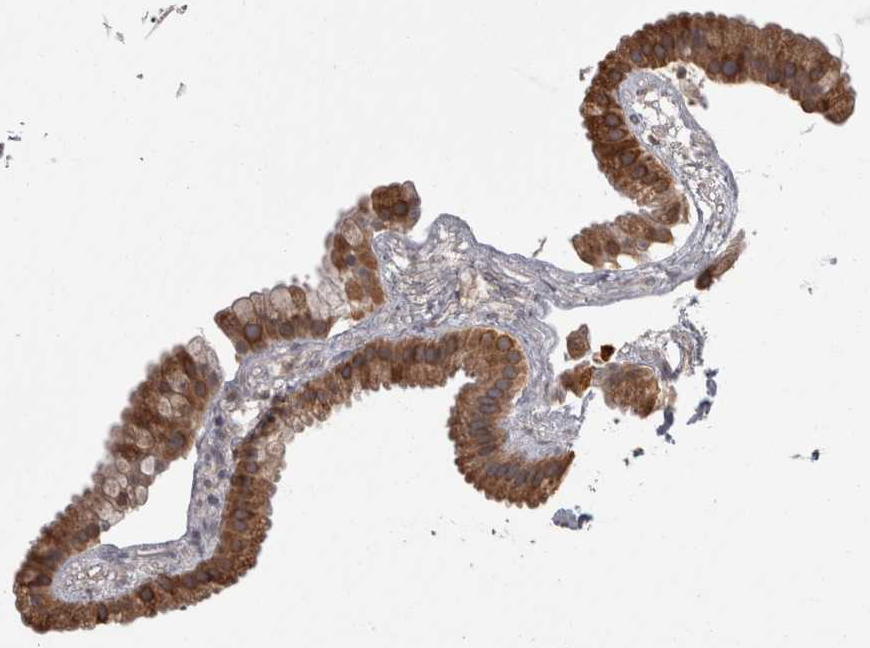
{"staining": {"intensity": "moderate", "quantity": ">75%", "location": "cytoplasmic/membranous"}, "tissue": "gallbladder", "cell_type": "Glandular cells", "image_type": "normal", "snomed": [{"axis": "morphology", "description": "Normal tissue, NOS"}, {"axis": "topography", "description": "Gallbladder"}], "caption": "DAB immunohistochemical staining of unremarkable human gallbladder reveals moderate cytoplasmic/membranous protein staining in about >75% of glandular cells. Nuclei are stained in blue.", "gene": "PON2", "patient": {"sex": "female", "age": 64}}